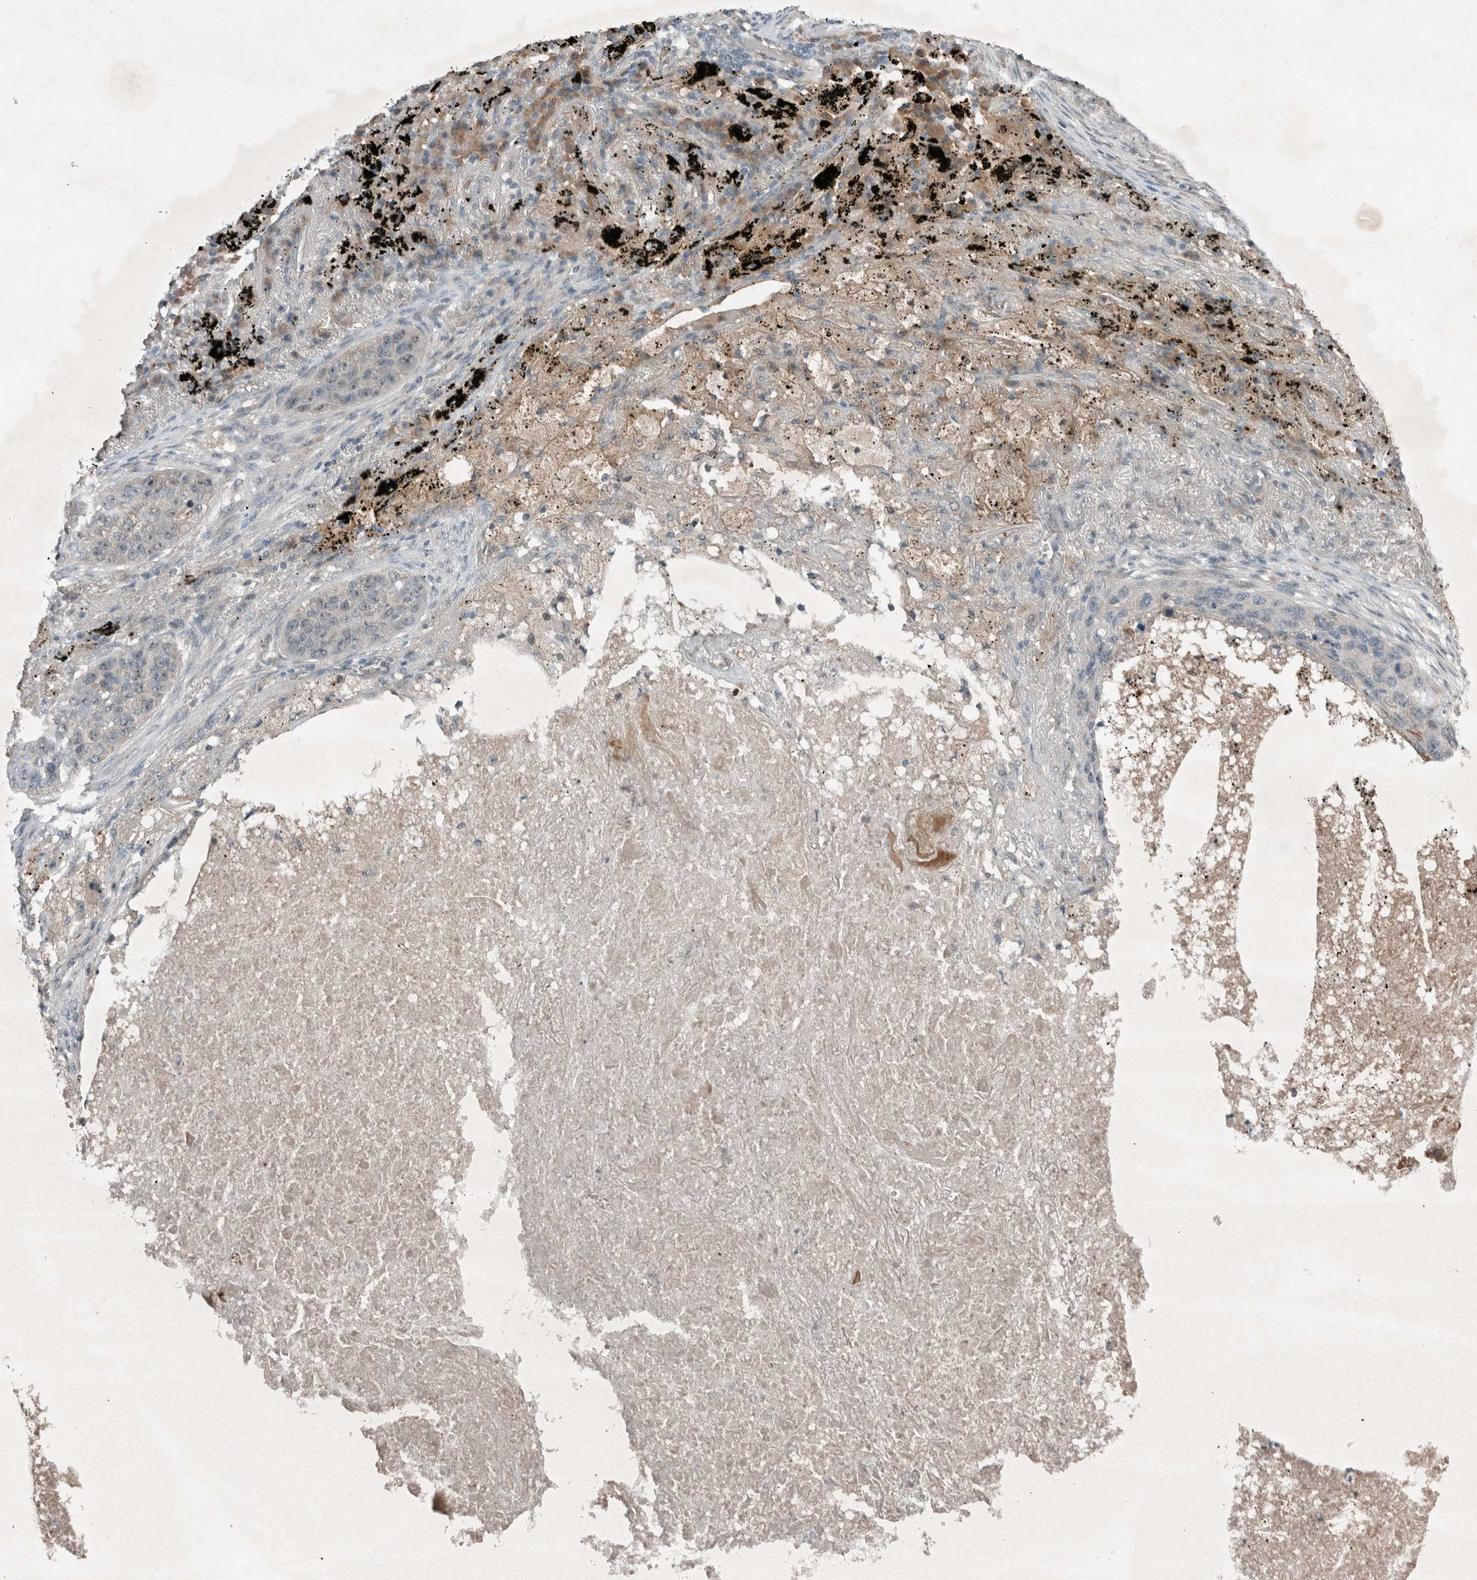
{"staining": {"intensity": "negative", "quantity": "none", "location": "none"}, "tissue": "lung cancer", "cell_type": "Tumor cells", "image_type": "cancer", "snomed": [{"axis": "morphology", "description": "Squamous cell carcinoma, NOS"}, {"axis": "topography", "description": "Lung"}], "caption": "DAB (3,3'-diaminobenzidine) immunohistochemical staining of human lung squamous cell carcinoma exhibits no significant expression in tumor cells. (Brightfield microscopy of DAB IHC at high magnification).", "gene": "RALGDS", "patient": {"sex": "female", "age": 63}}